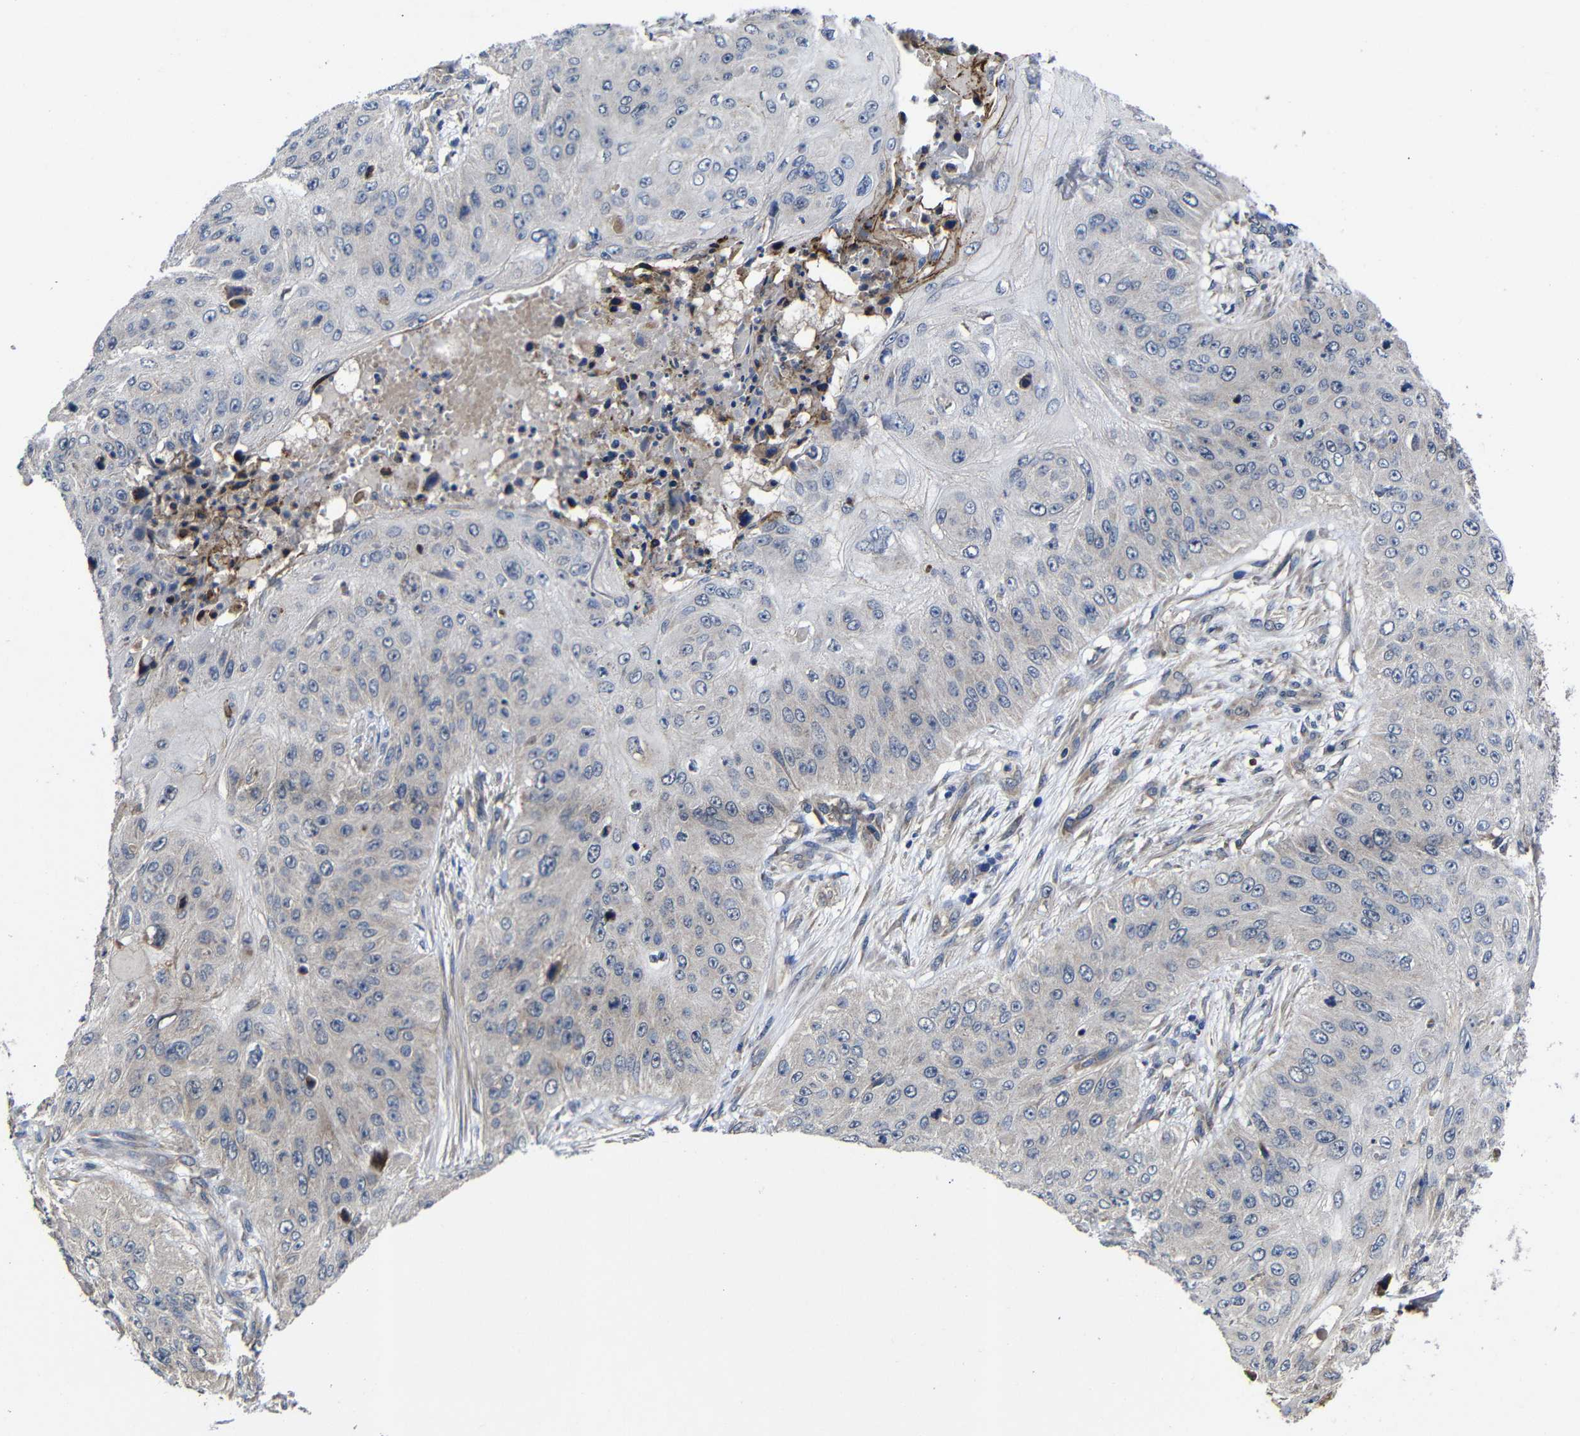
{"staining": {"intensity": "negative", "quantity": "none", "location": "none"}, "tissue": "skin cancer", "cell_type": "Tumor cells", "image_type": "cancer", "snomed": [{"axis": "morphology", "description": "Squamous cell carcinoma, NOS"}, {"axis": "topography", "description": "Skin"}], "caption": "Immunohistochemistry histopathology image of neoplastic tissue: squamous cell carcinoma (skin) stained with DAB demonstrates no significant protein positivity in tumor cells.", "gene": "LPAR5", "patient": {"sex": "female", "age": 80}}